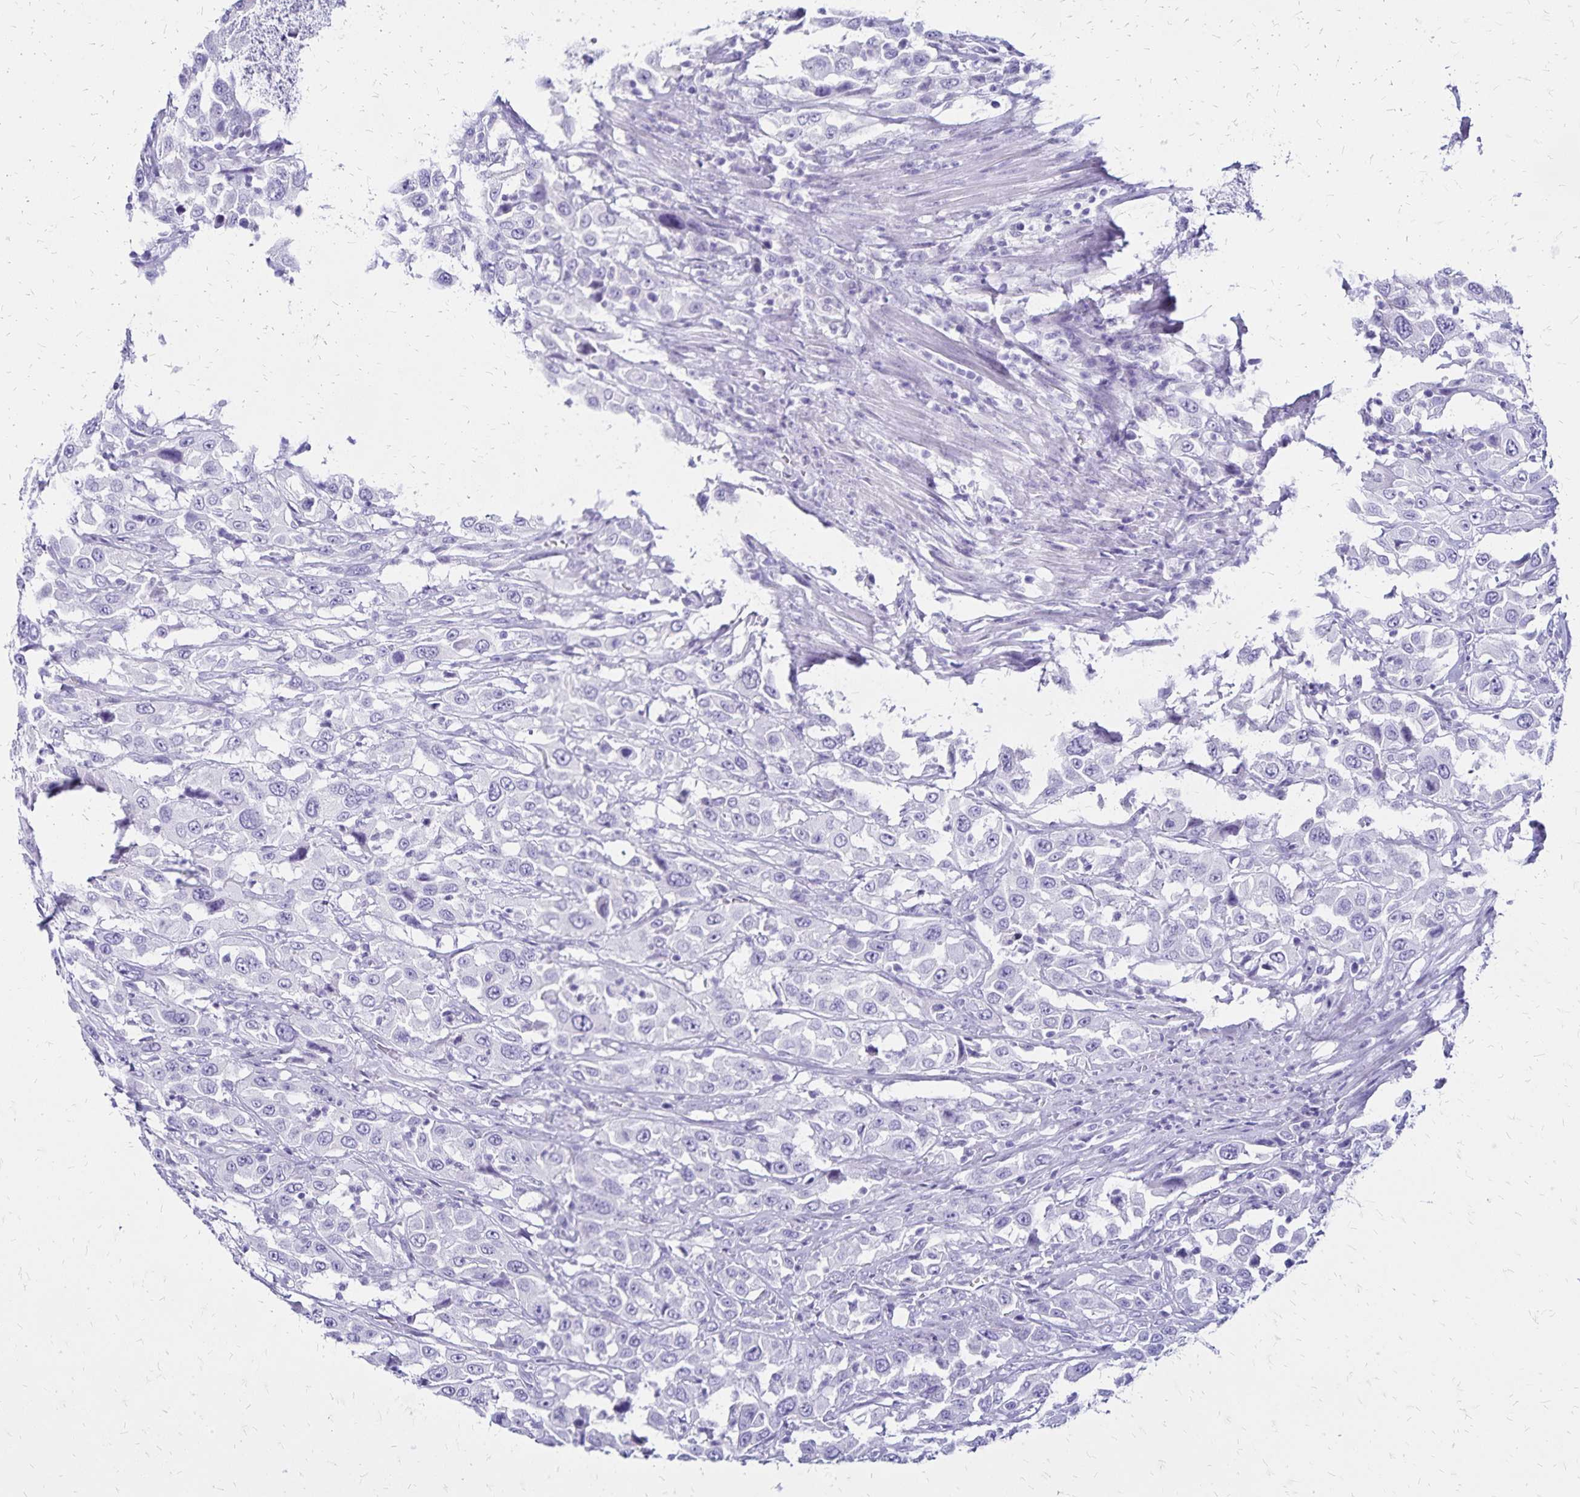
{"staining": {"intensity": "negative", "quantity": "none", "location": "none"}, "tissue": "urothelial cancer", "cell_type": "Tumor cells", "image_type": "cancer", "snomed": [{"axis": "morphology", "description": "Urothelial carcinoma, High grade"}, {"axis": "topography", "description": "Urinary bladder"}], "caption": "Image shows no protein expression in tumor cells of urothelial cancer tissue.", "gene": "LIN28B", "patient": {"sex": "male", "age": 61}}